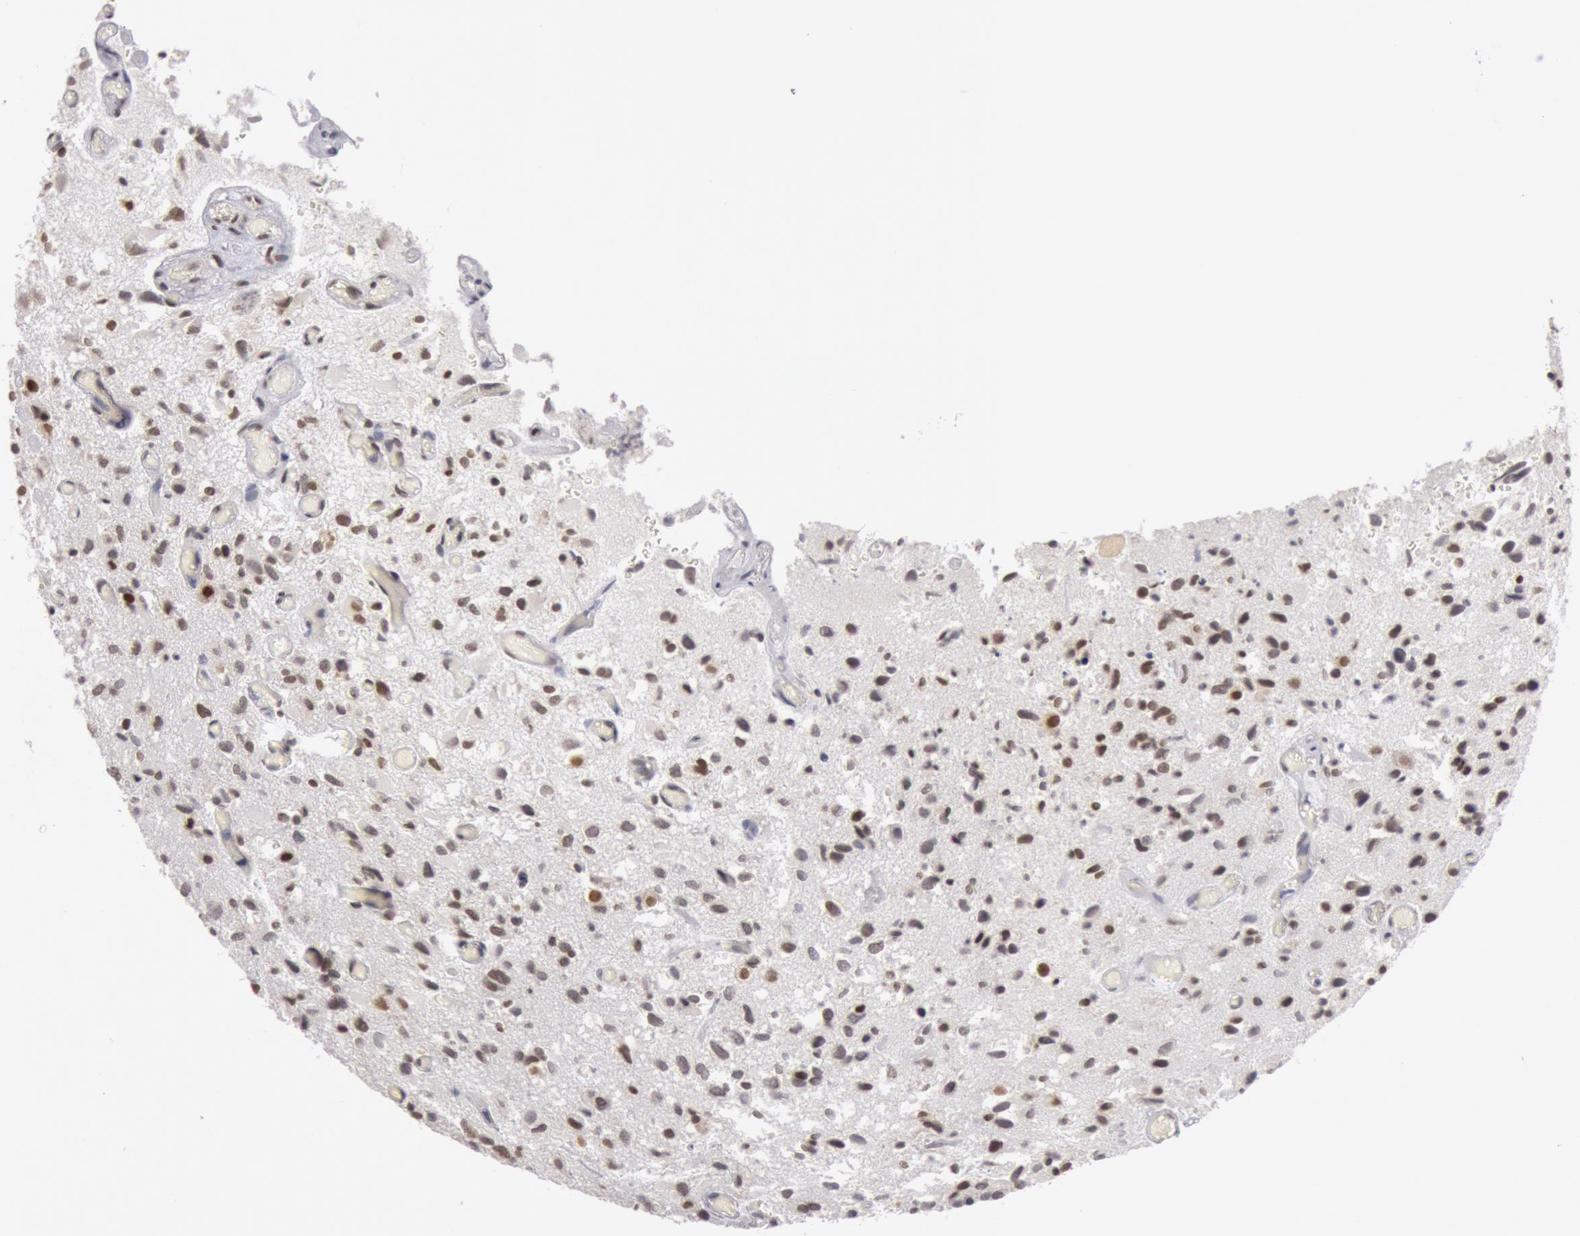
{"staining": {"intensity": "strong", "quantity": ">75%", "location": "nuclear"}, "tissue": "glioma", "cell_type": "Tumor cells", "image_type": "cancer", "snomed": [{"axis": "morphology", "description": "Glioma, malignant, High grade"}, {"axis": "topography", "description": "Brain"}], "caption": "About >75% of tumor cells in malignant glioma (high-grade) reveal strong nuclear protein expression as visualized by brown immunohistochemical staining.", "gene": "ESS2", "patient": {"sex": "male", "age": 69}}